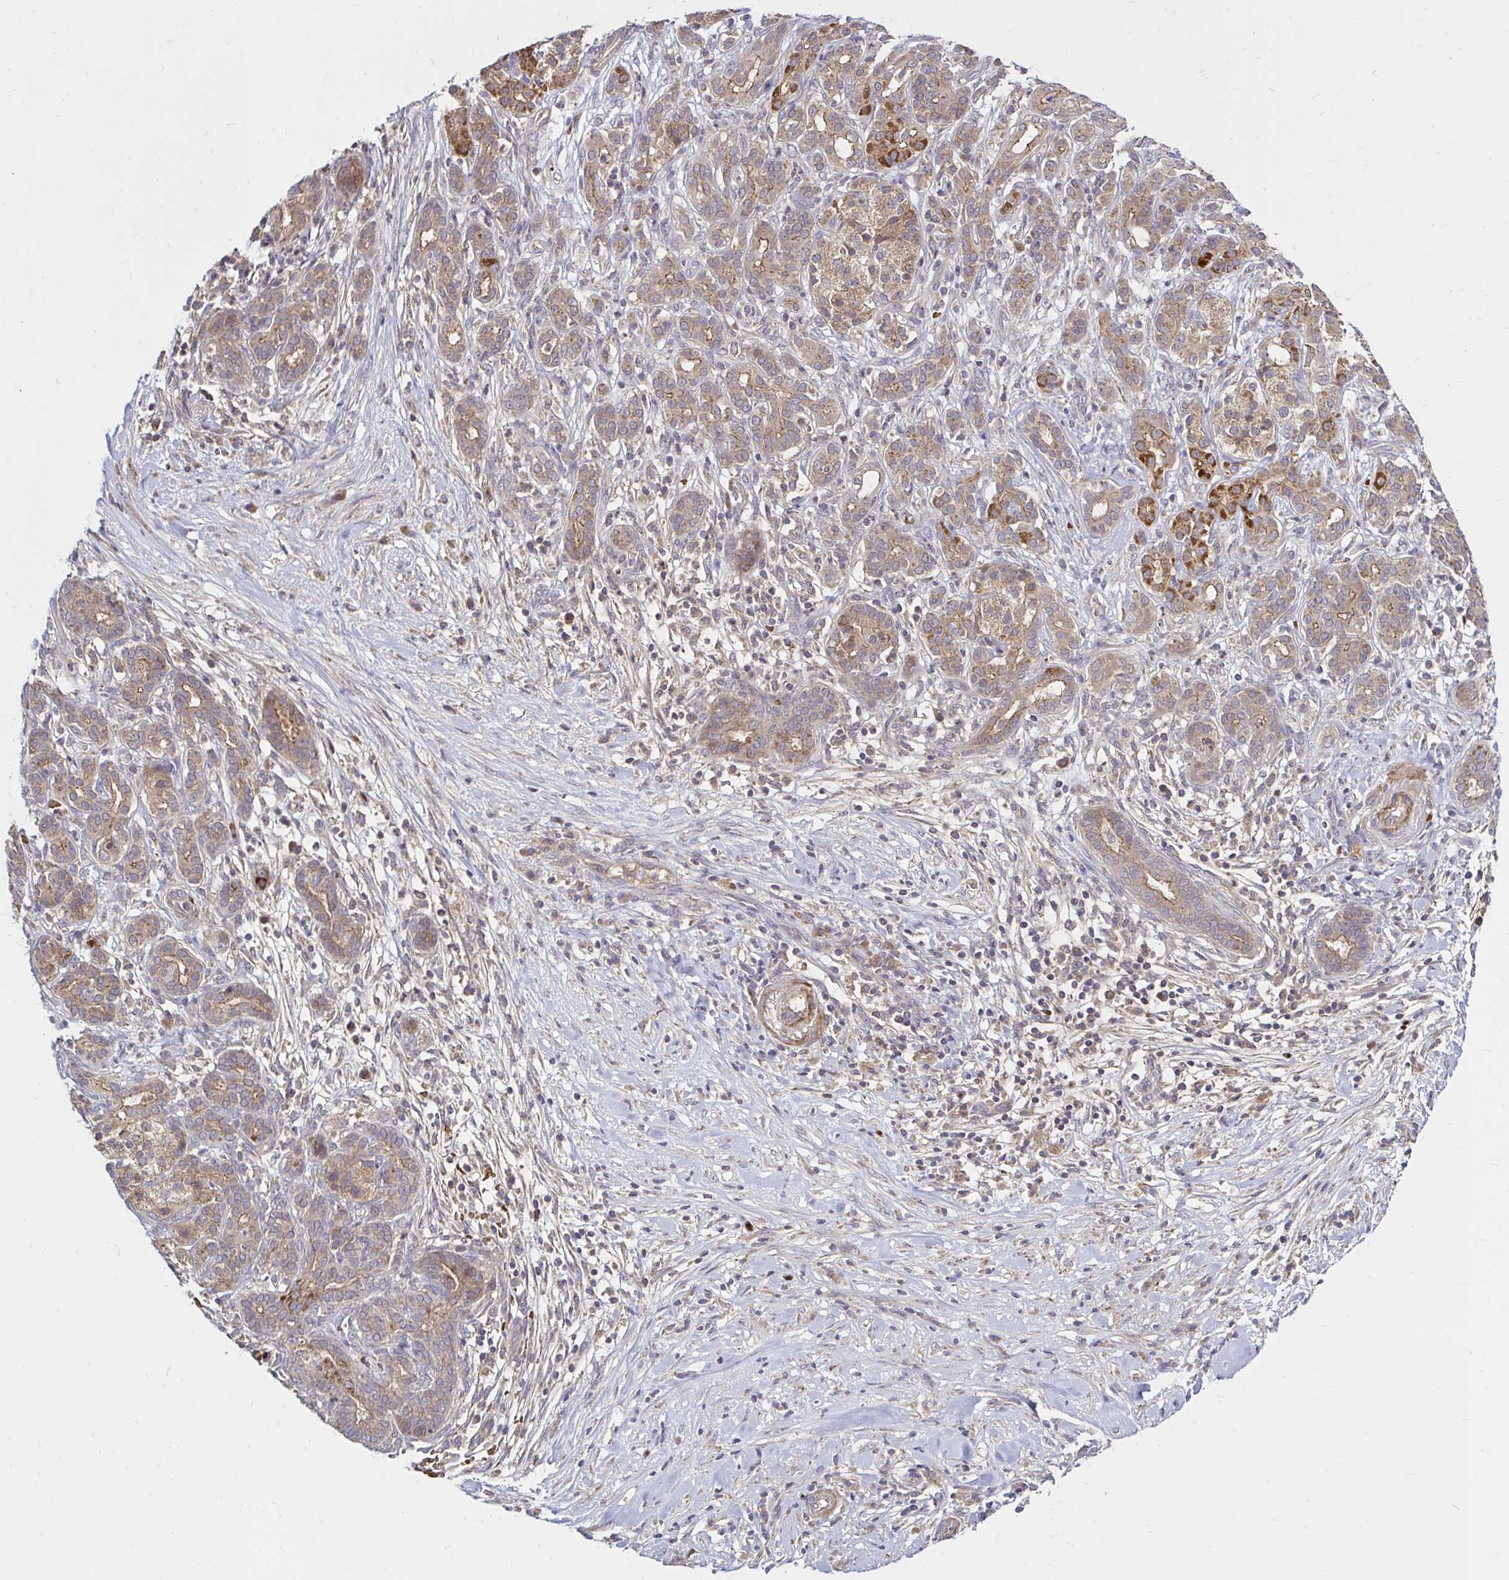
{"staining": {"intensity": "moderate", "quantity": ">75%", "location": "cytoplasmic/membranous"}, "tissue": "pancreatic cancer", "cell_type": "Tumor cells", "image_type": "cancer", "snomed": [{"axis": "morphology", "description": "Adenocarcinoma, NOS"}, {"axis": "topography", "description": "Pancreas"}], "caption": "Pancreatic cancer (adenocarcinoma) stained with a protein marker reveals moderate staining in tumor cells.", "gene": "ARHGEF37", "patient": {"sex": "male", "age": 44}}